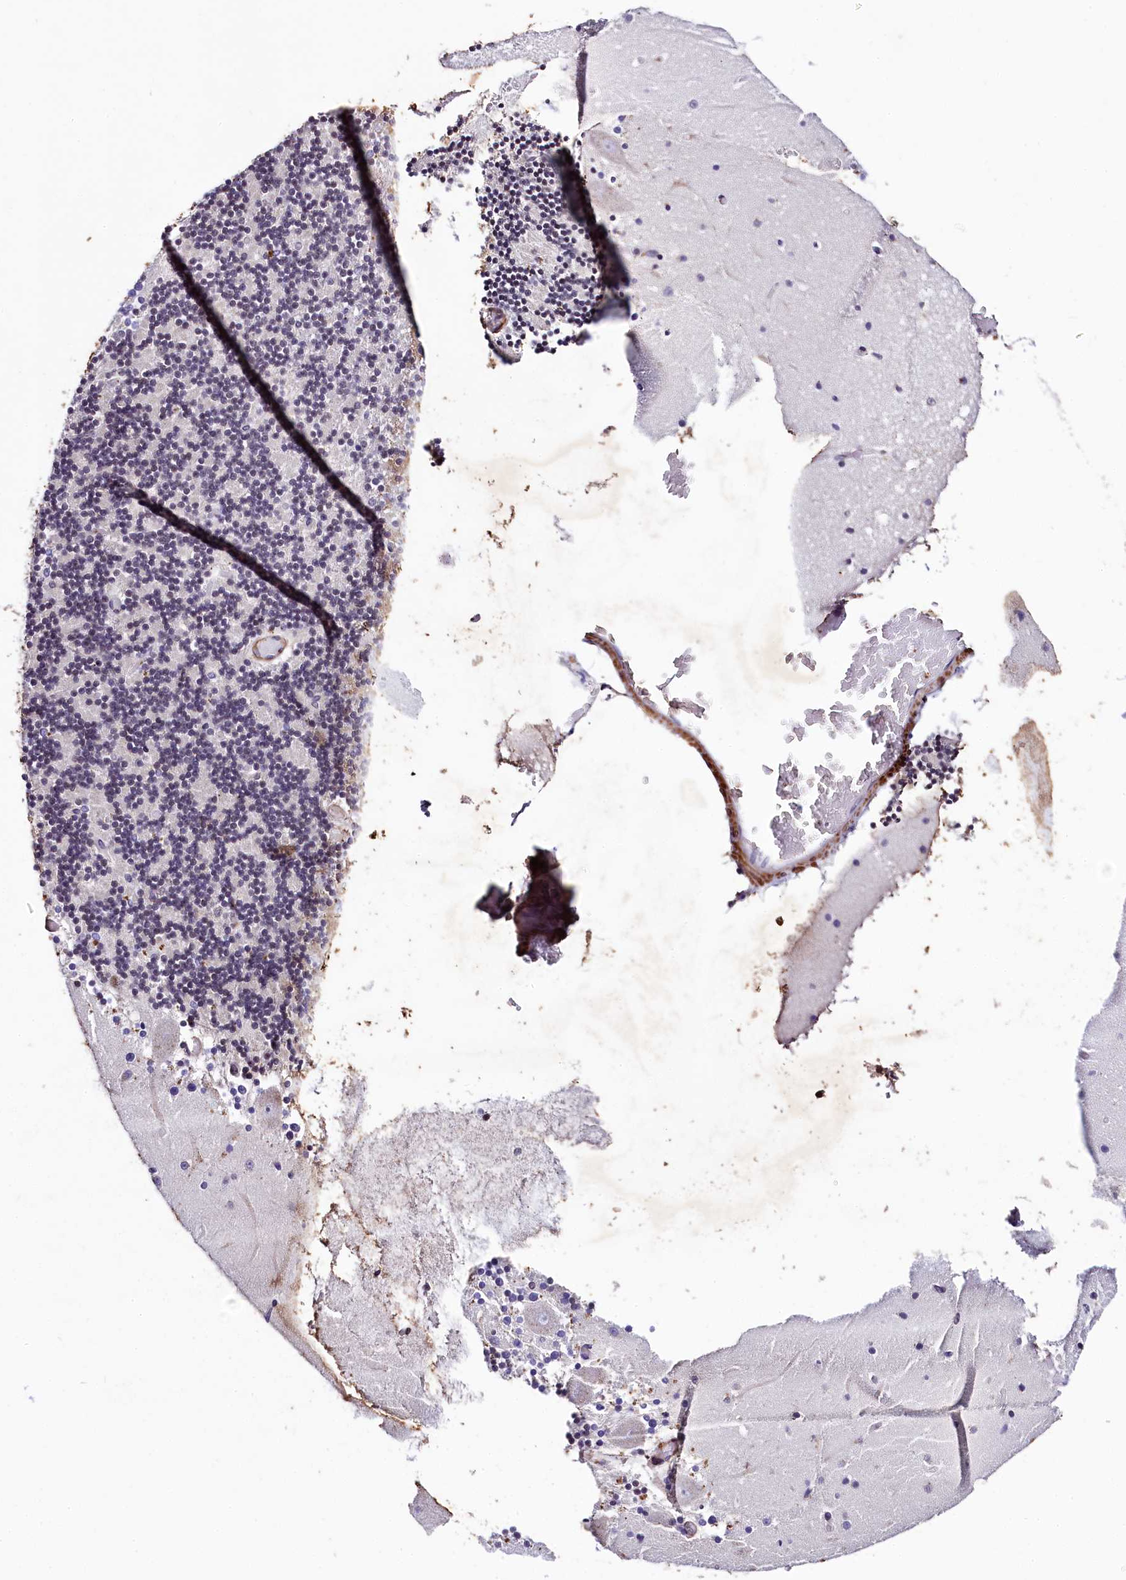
{"staining": {"intensity": "moderate", "quantity": "<25%", "location": "nuclear"}, "tissue": "cerebellum", "cell_type": "Cells in granular layer", "image_type": "normal", "snomed": [{"axis": "morphology", "description": "Normal tissue, NOS"}, {"axis": "topography", "description": "Cerebellum"}], "caption": "Immunohistochemistry (IHC) image of unremarkable human cerebellum stained for a protein (brown), which displays low levels of moderate nuclear positivity in about <25% of cells in granular layer.", "gene": "SAMD10", "patient": {"sex": "female", "age": 28}}